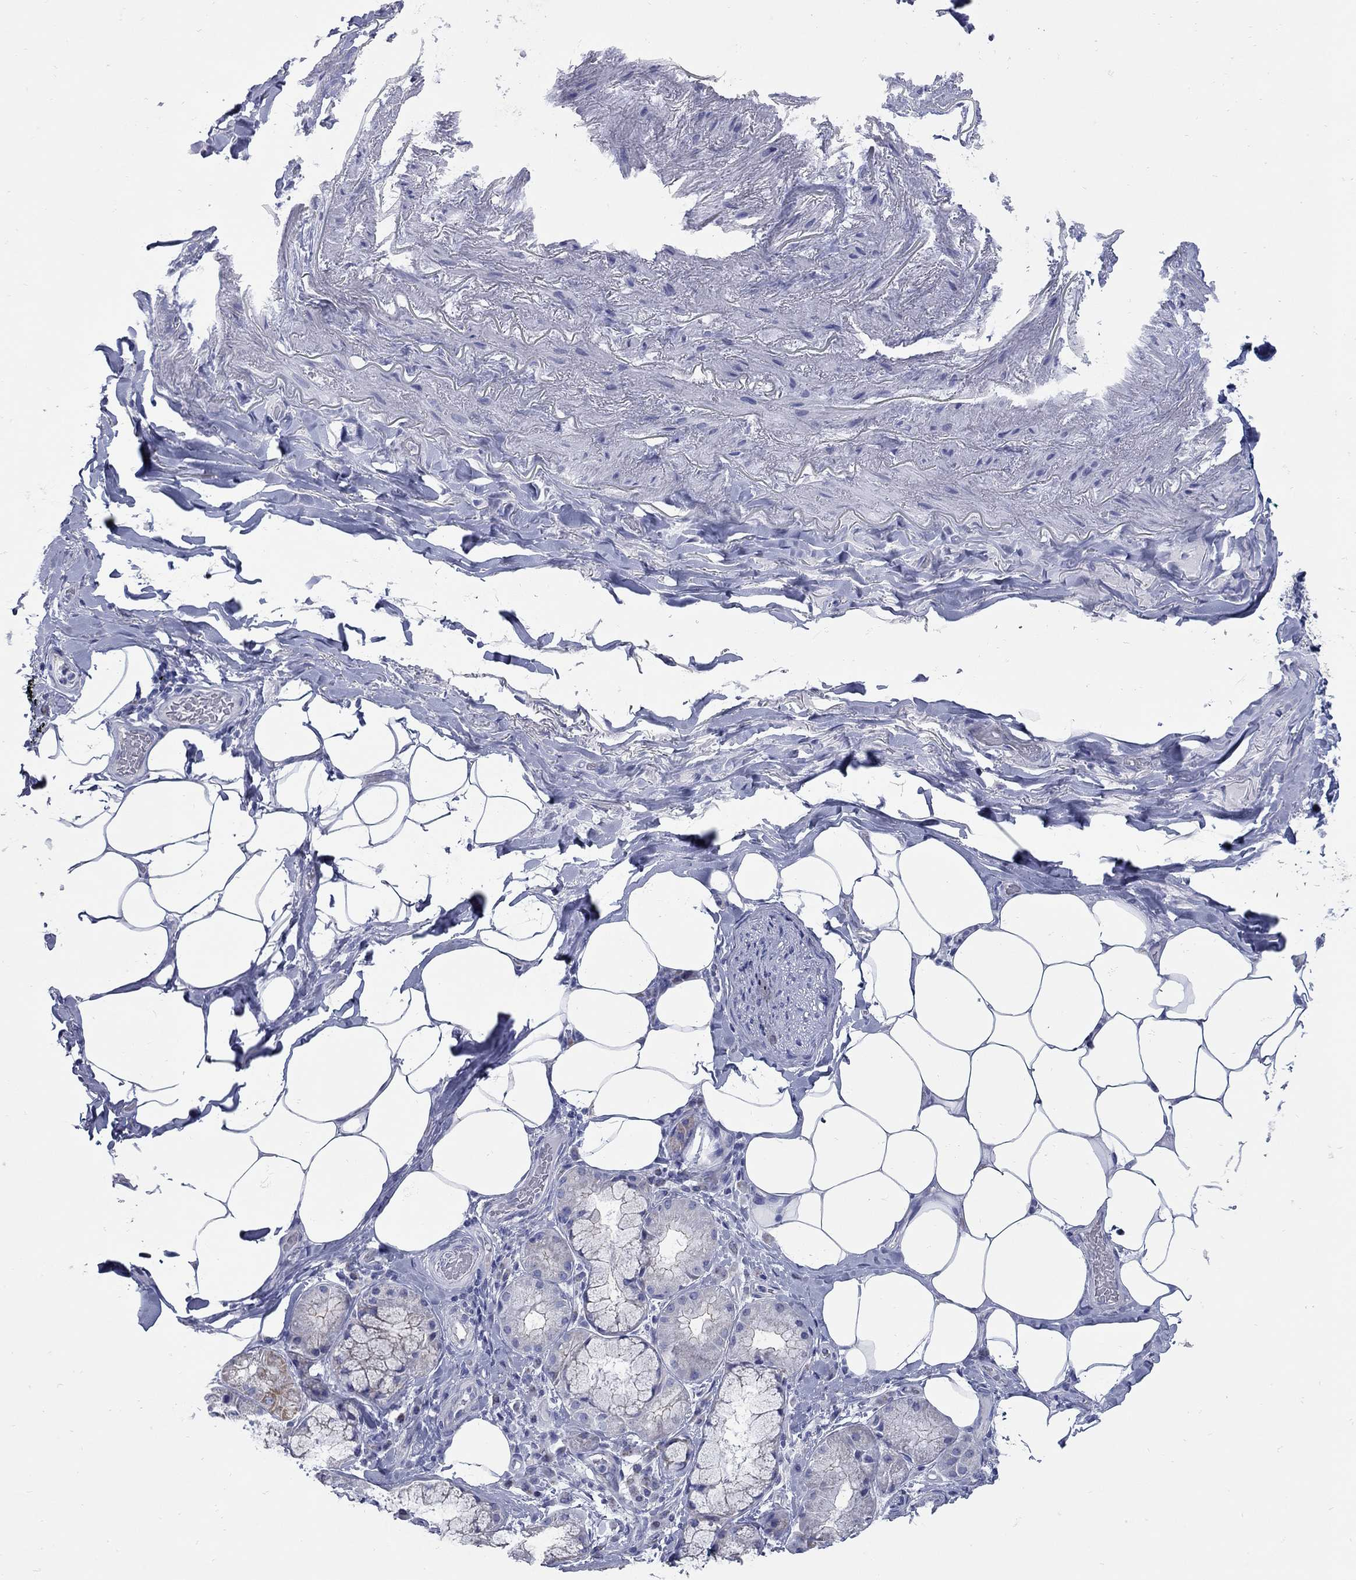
{"staining": {"intensity": "negative", "quantity": "none", "location": "none"}, "tissue": "adipose tissue", "cell_type": "Adipocytes", "image_type": "normal", "snomed": [{"axis": "morphology", "description": "Normal tissue, NOS"}, {"axis": "topography", "description": "Bronchus"}, {"axis": "topography", "description": "Lung"}], "caption": "High power microscopy histopathology image of an immunohistochemistry histopathology image of benign adipose tissue, revealing no significant expression in adipocytes.", "gene": "PDZD3", "patient": {"sex": "female", "age": 57}}